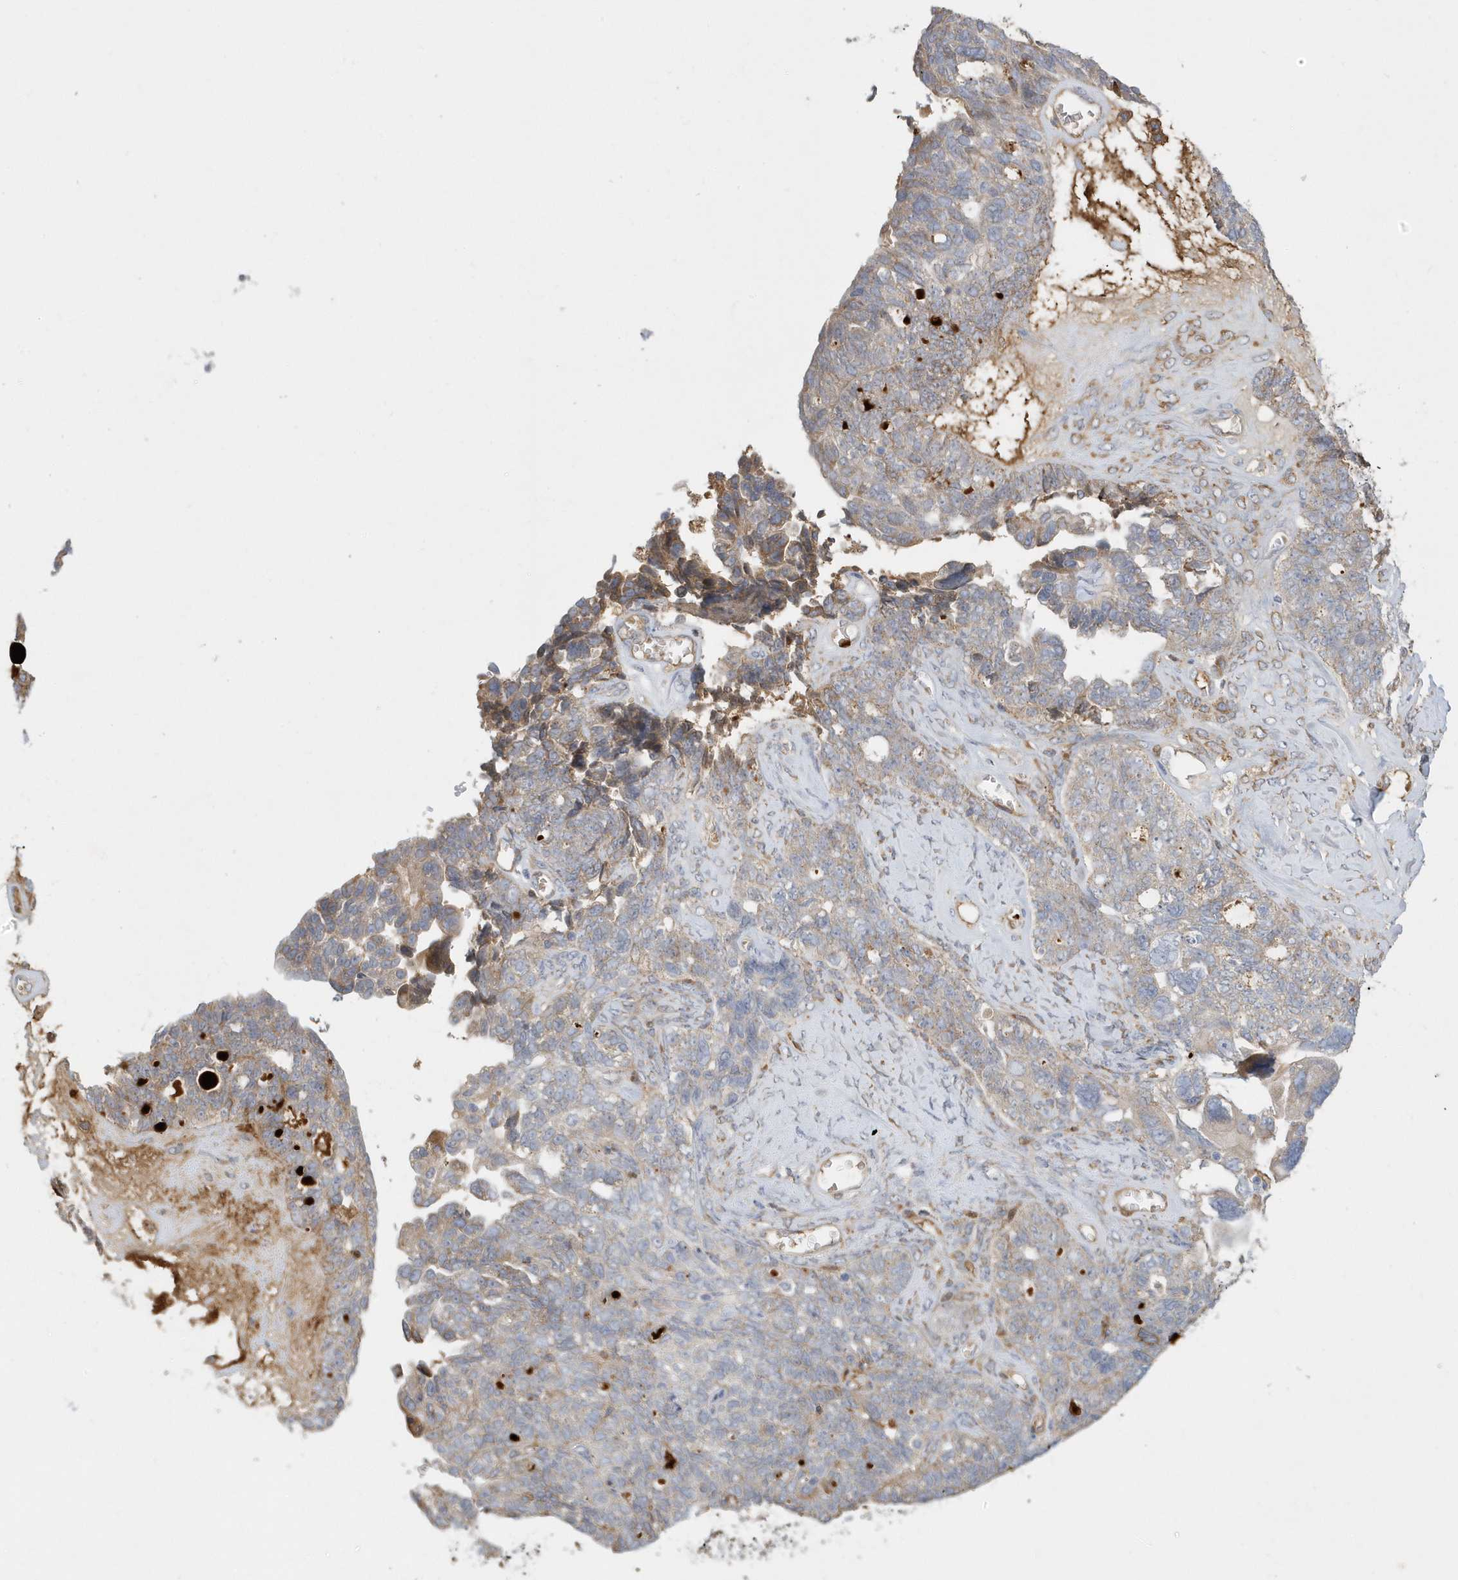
{"staining": {"intensity": "moderate", "quantity": "25%-75%", "location": "cytoplasmic/membranous"}, "tissue": "ovarian cancer", "cell_type": "Tumor cells", "image_type": "cancer", "snomed": [{"axis": "morphology", "description": "Cystadenocarcinoma, serous, NOS"}, {"axis": "topography", "description": "Ovary"}], "caption": "IHC staining of serous cystadenocarcinoma (ovarian), which displays medium levels of moderate cytoplasmic/membranous positivity in approximately 25%-75% of tumor cells indicating moderate cytoplasmic/membranous protein staining. The staining was performed using DAB (3,3'-diaminobenzidine) (brown) for protein detection and nuclei were counterstained in hematoxylin (blue).", "gene": "DPP9", "patient": {"sex": "female", "age": 79}}